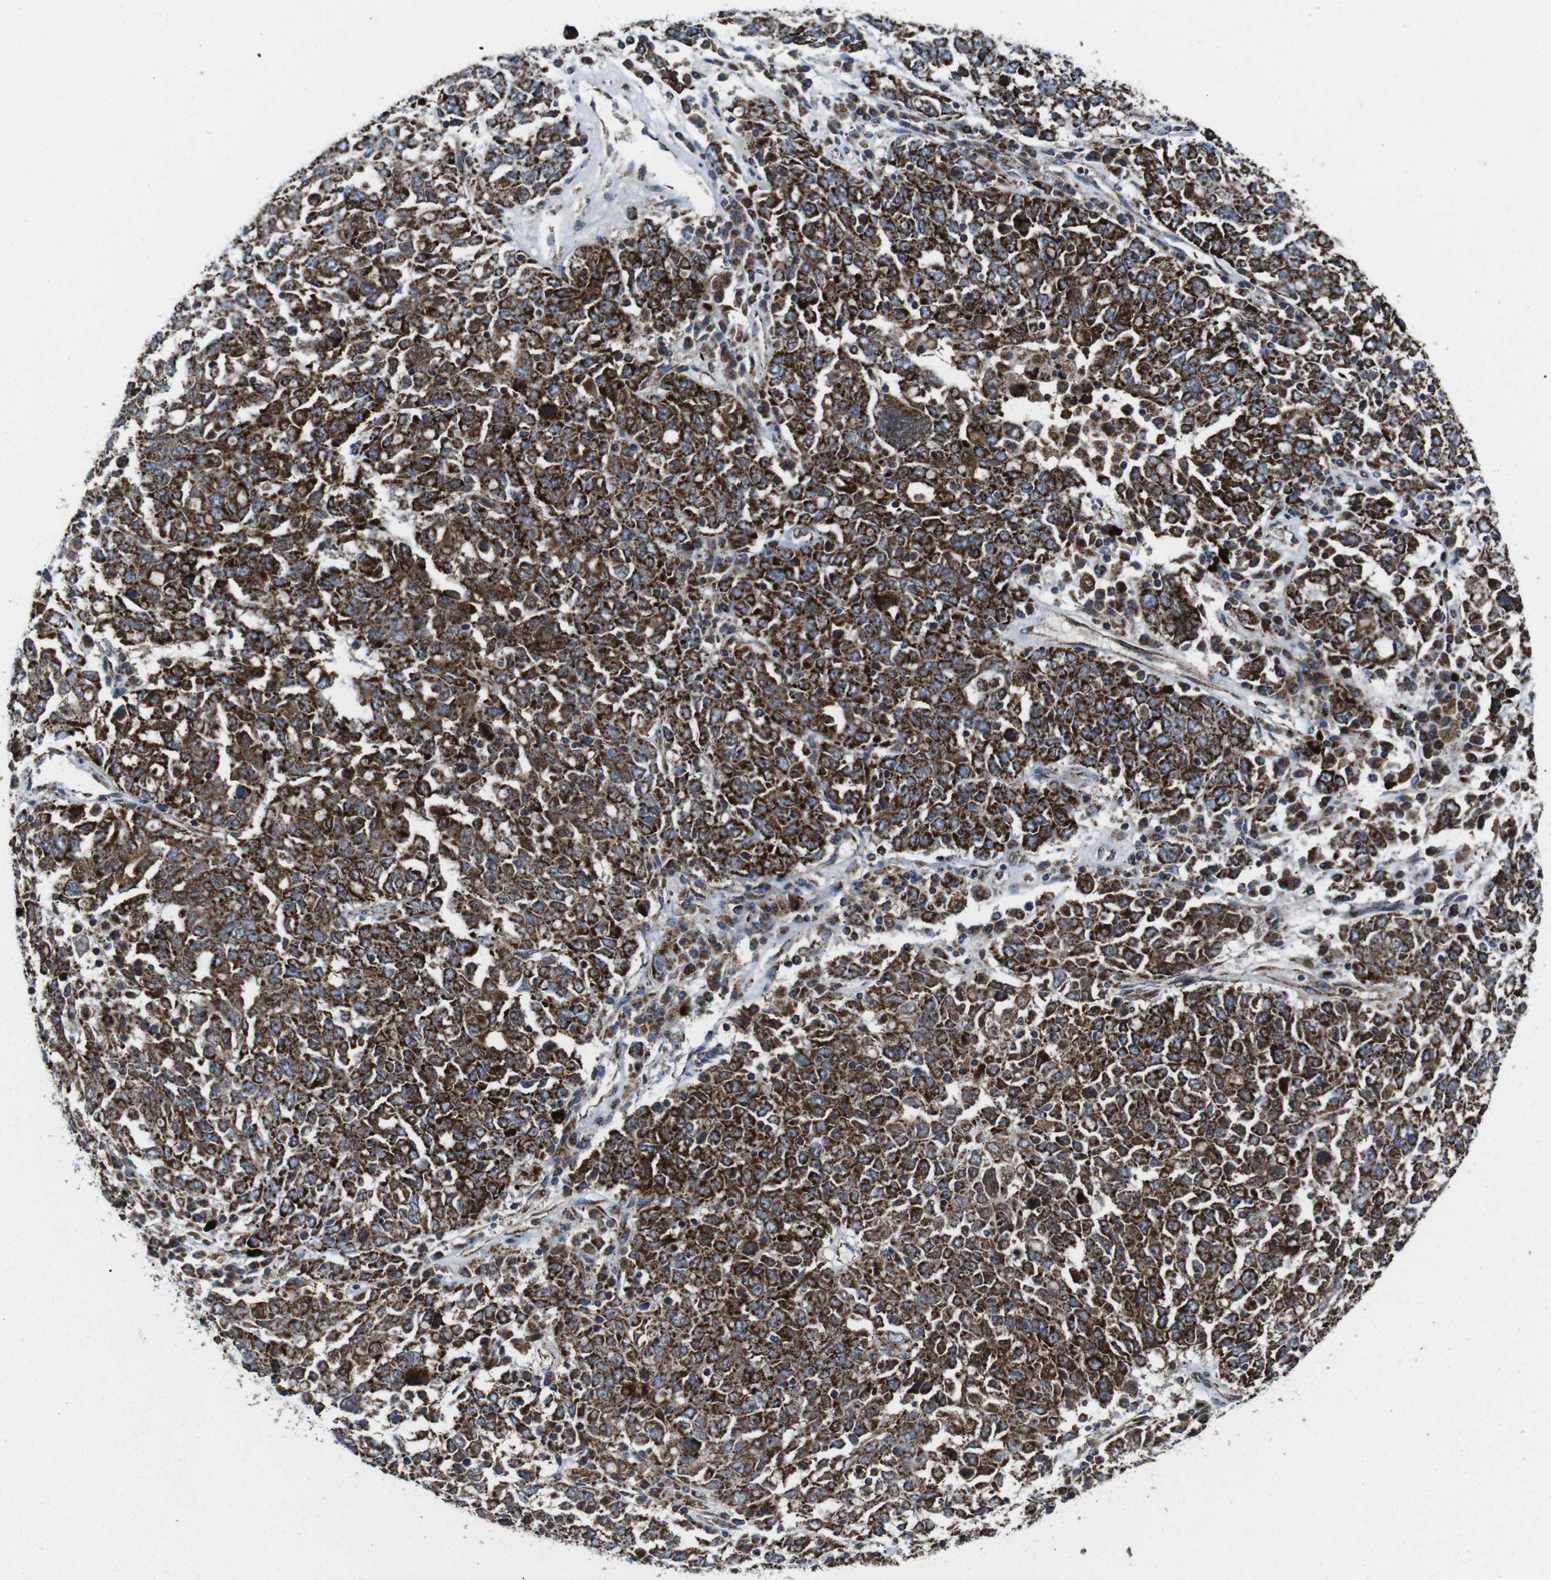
{"staining": {"intensity": "moderate", "quantity": "25%-75%", "location": "cytoplasmic/membranous"}, "tissue": "ovarian cancer", "cell_type": "Tumor cells", "image_type": "cancer", "snomed": [{"axis": "morphology", "description": "Carcinoma, endometroid"}, {"axis": "topography", "description": "Ovary"}], "caption": "Protein analysis of ovarian endometroid carcinoma tissue reveals moderate cytoplasmic/membranous staining in about 25%-75% of tumor cells.", "gene": "HK1", "patient": {"sex": "female", "age": 62}}